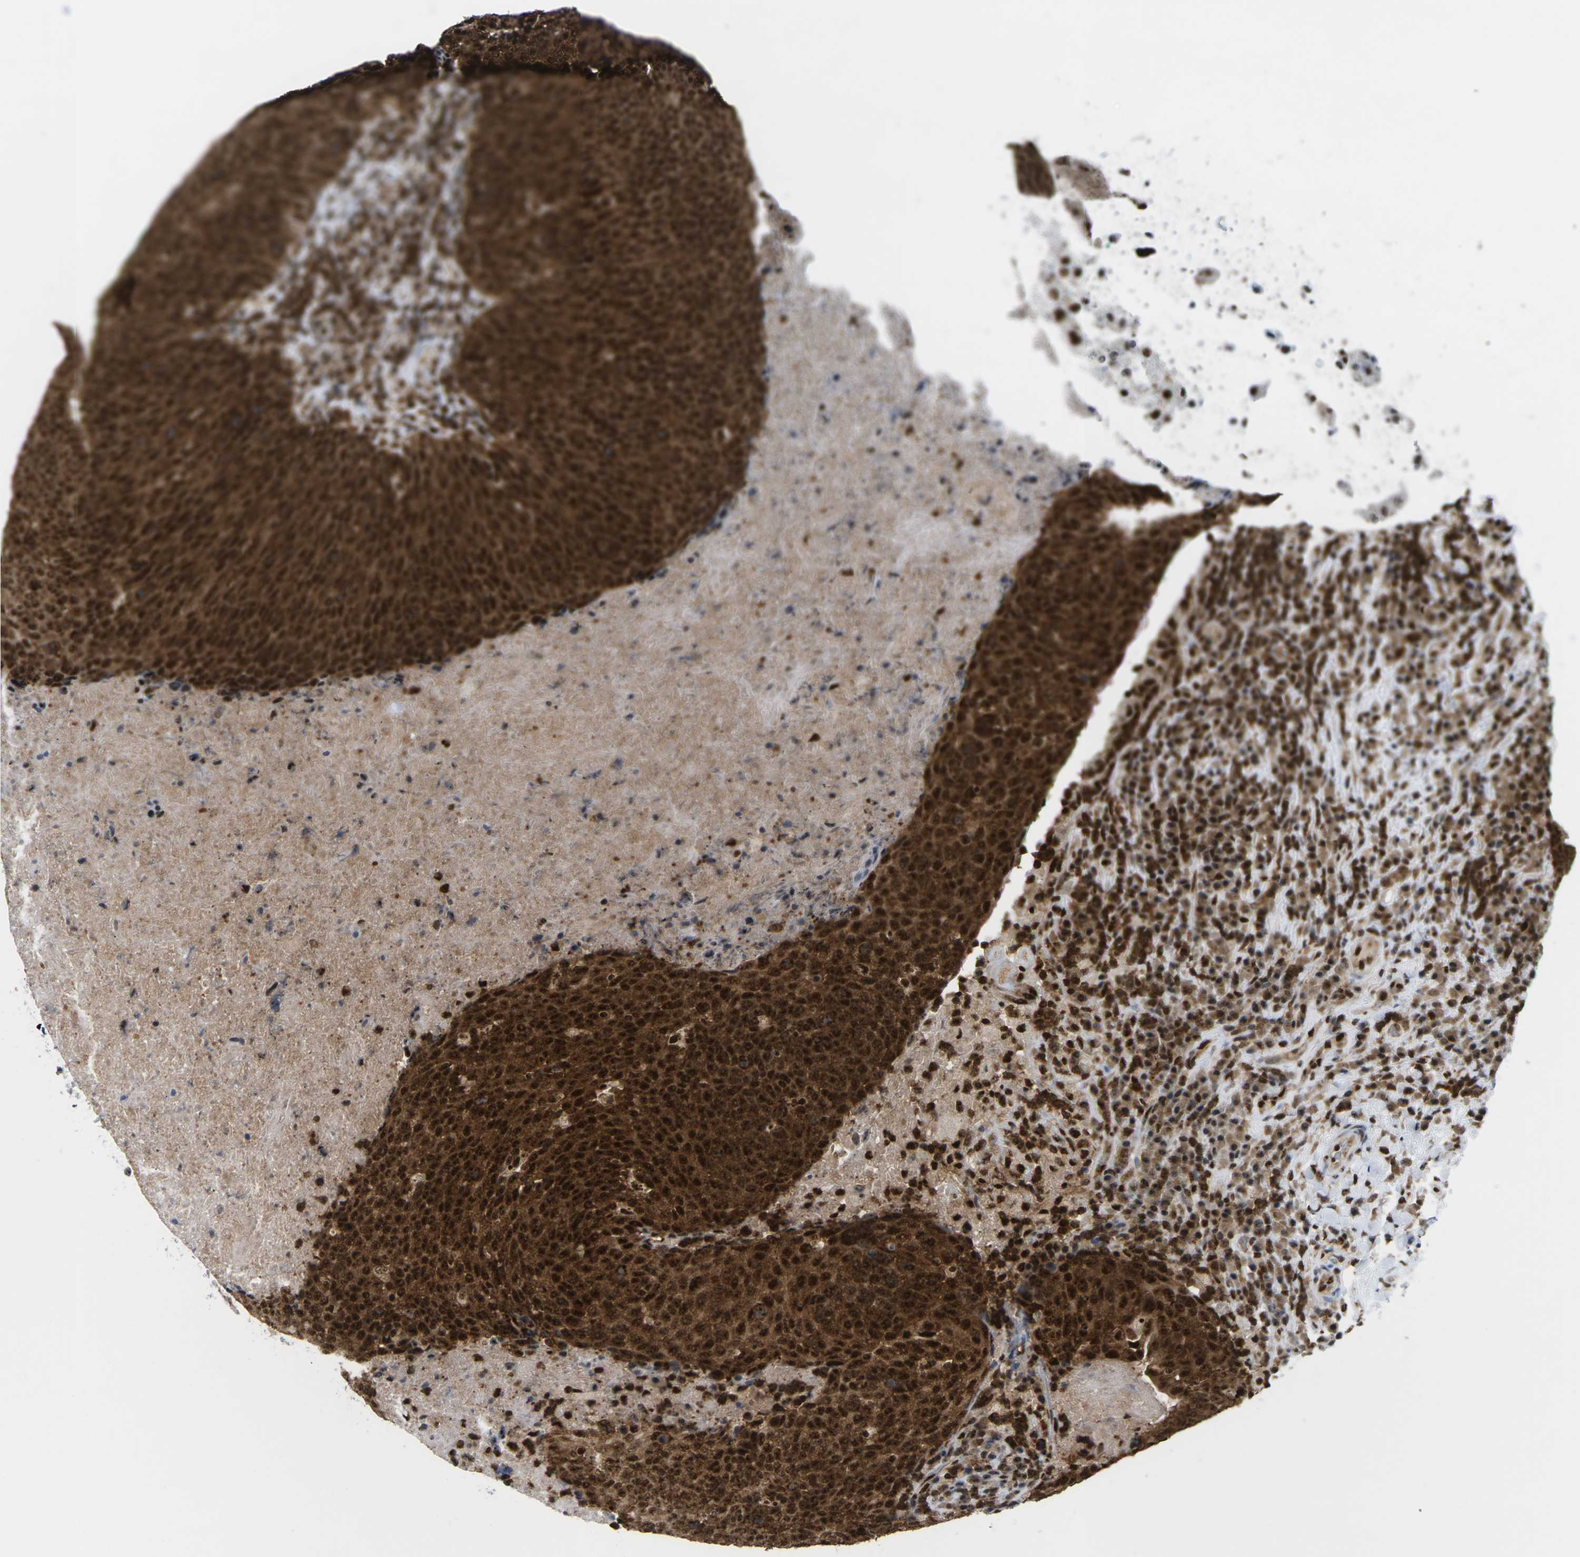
{"staining": {"intensity": "strong", "quantity": ">75%", "location": "cytoplasmic/membranous,nuclear"}, "tissue": "head and neck cancer", "cell_type": "Tumor cells", "image_type": "cancer", "snomed": [{"axis": "morphology", "description": "Necrosis, NOS"}, {"axis": "morphology", "description": "Neoplasm, malignant, NOS"}, {"axis": "topography", "description": "Salivary gland"}, {"axis": "topography", "description": "Head-Neck"}], "caption": "High-power microscopy captured an immunohistochemistry micrograph of head and neck malignant neoplasm, revealing strong cytoplasmic/membranous and nuclear expression in approximately >75% of tumor cells. The staining was performed using DAB (3,3'-diaminobenzidine) to visualize the protein expression in brown, while the nuclei were stained in blue with hematoxylin (Magnification: 20x).", "gene": "MAGOH", "patient": {"sex": "male", "age": 43}}